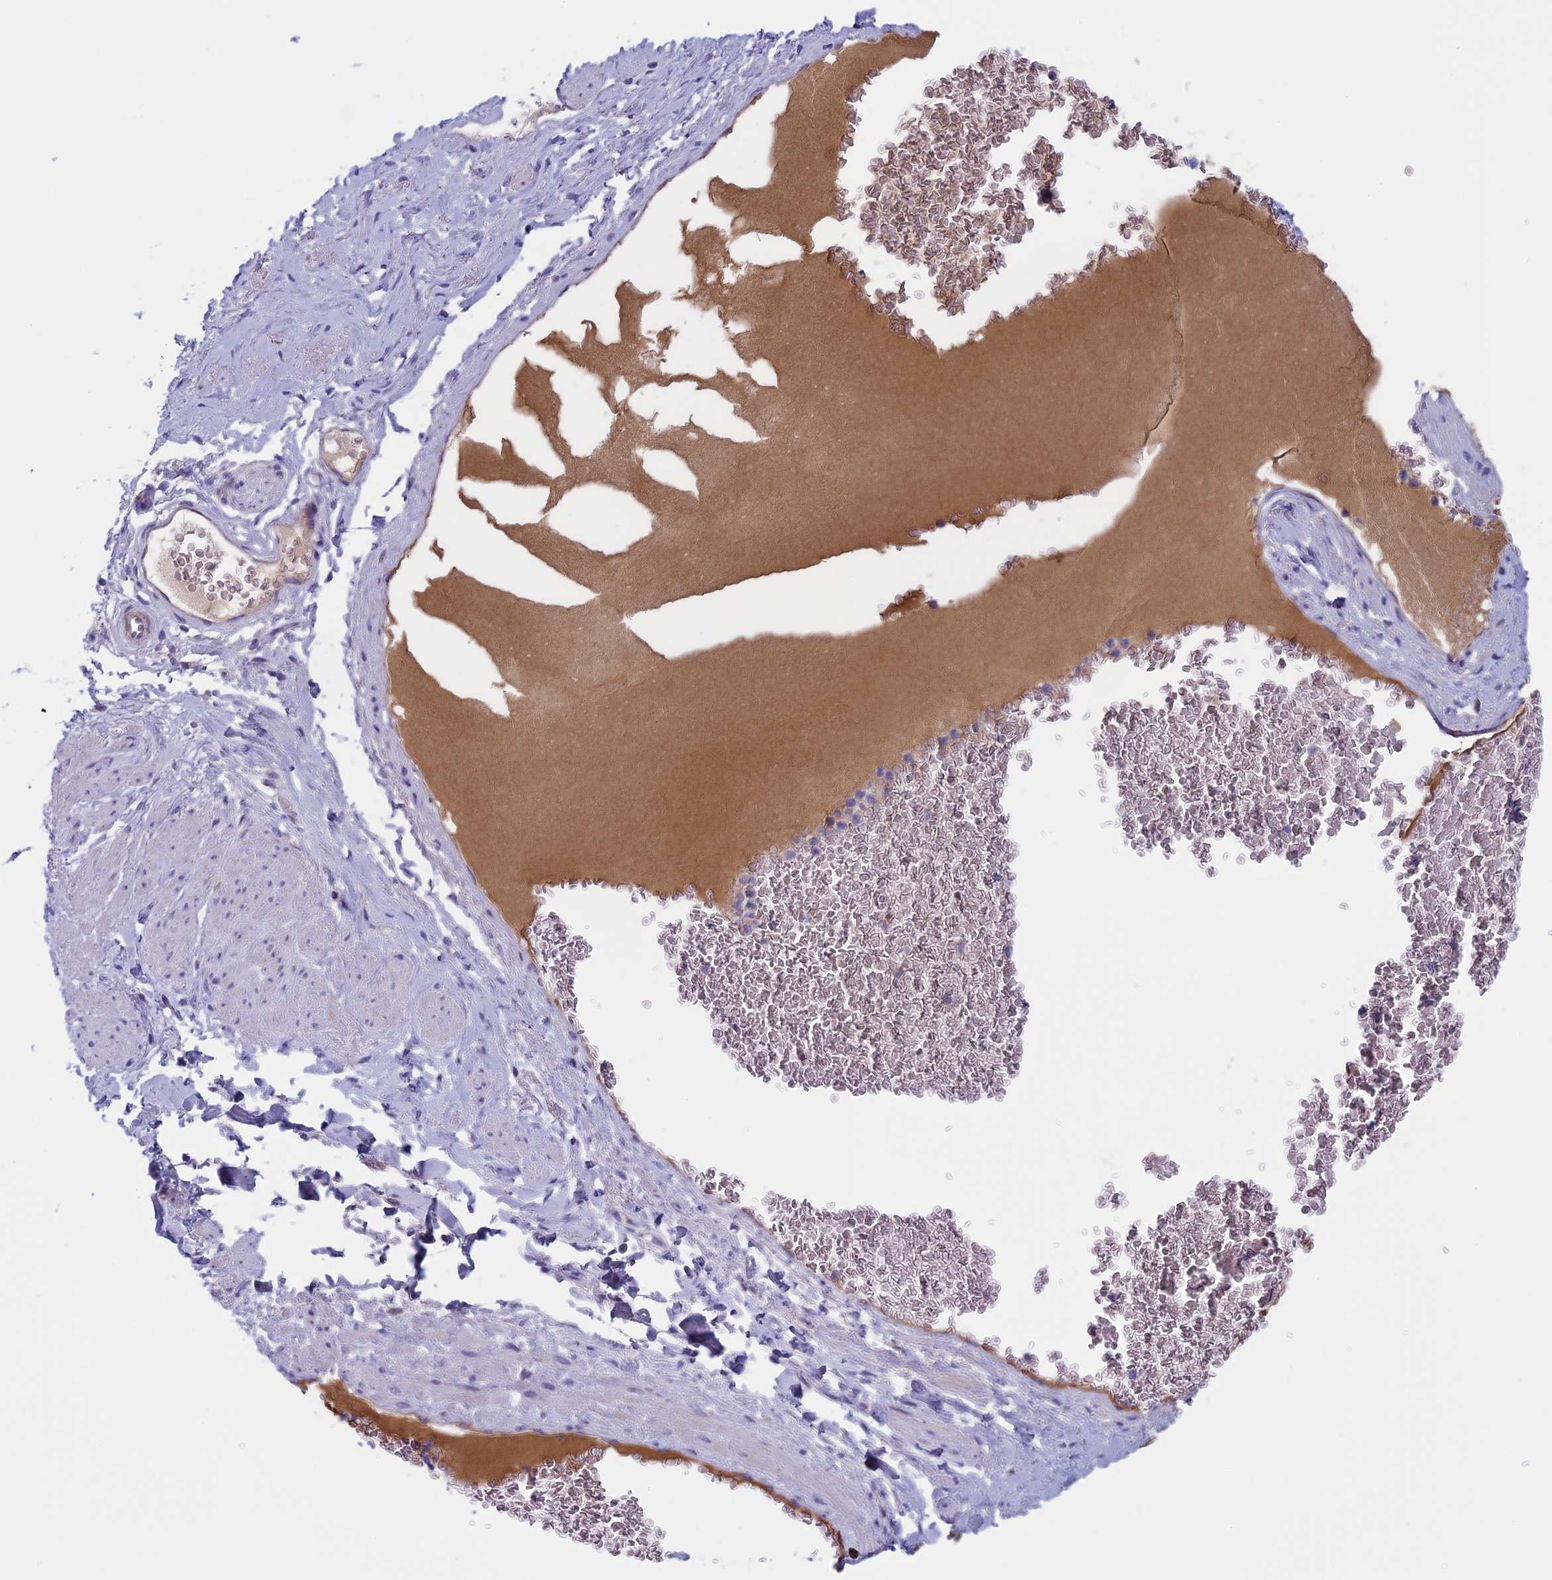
{"staining": {"intensity": "negative", "quantity": "none", "location": "none"}, "tissue": "soft tissue", "cell_type": "Chondrocytes", "image_type": "normal", "snomed": [{"axis": "morphology", "description": "Normal tissue, NOS"}, {"axis": "morphology", "description": "Adenocarcinoma, NOS"}, {"axis": "topography", "description": "Rectum"}, {"axis": "topography", "description": "Vagina"}, {"axis": "topography", "description": "Peripheral nerve tissue"}], "caption": "A micrograph of soft tissue stained for a protein exhibits no brown staining in chondrocytes. (Brightfield microscopy of DAB immunohistochemistry (IHC) at high magnification).", "gene": "NDUFB9", "patient": {"sex": "female", "age": 71}}